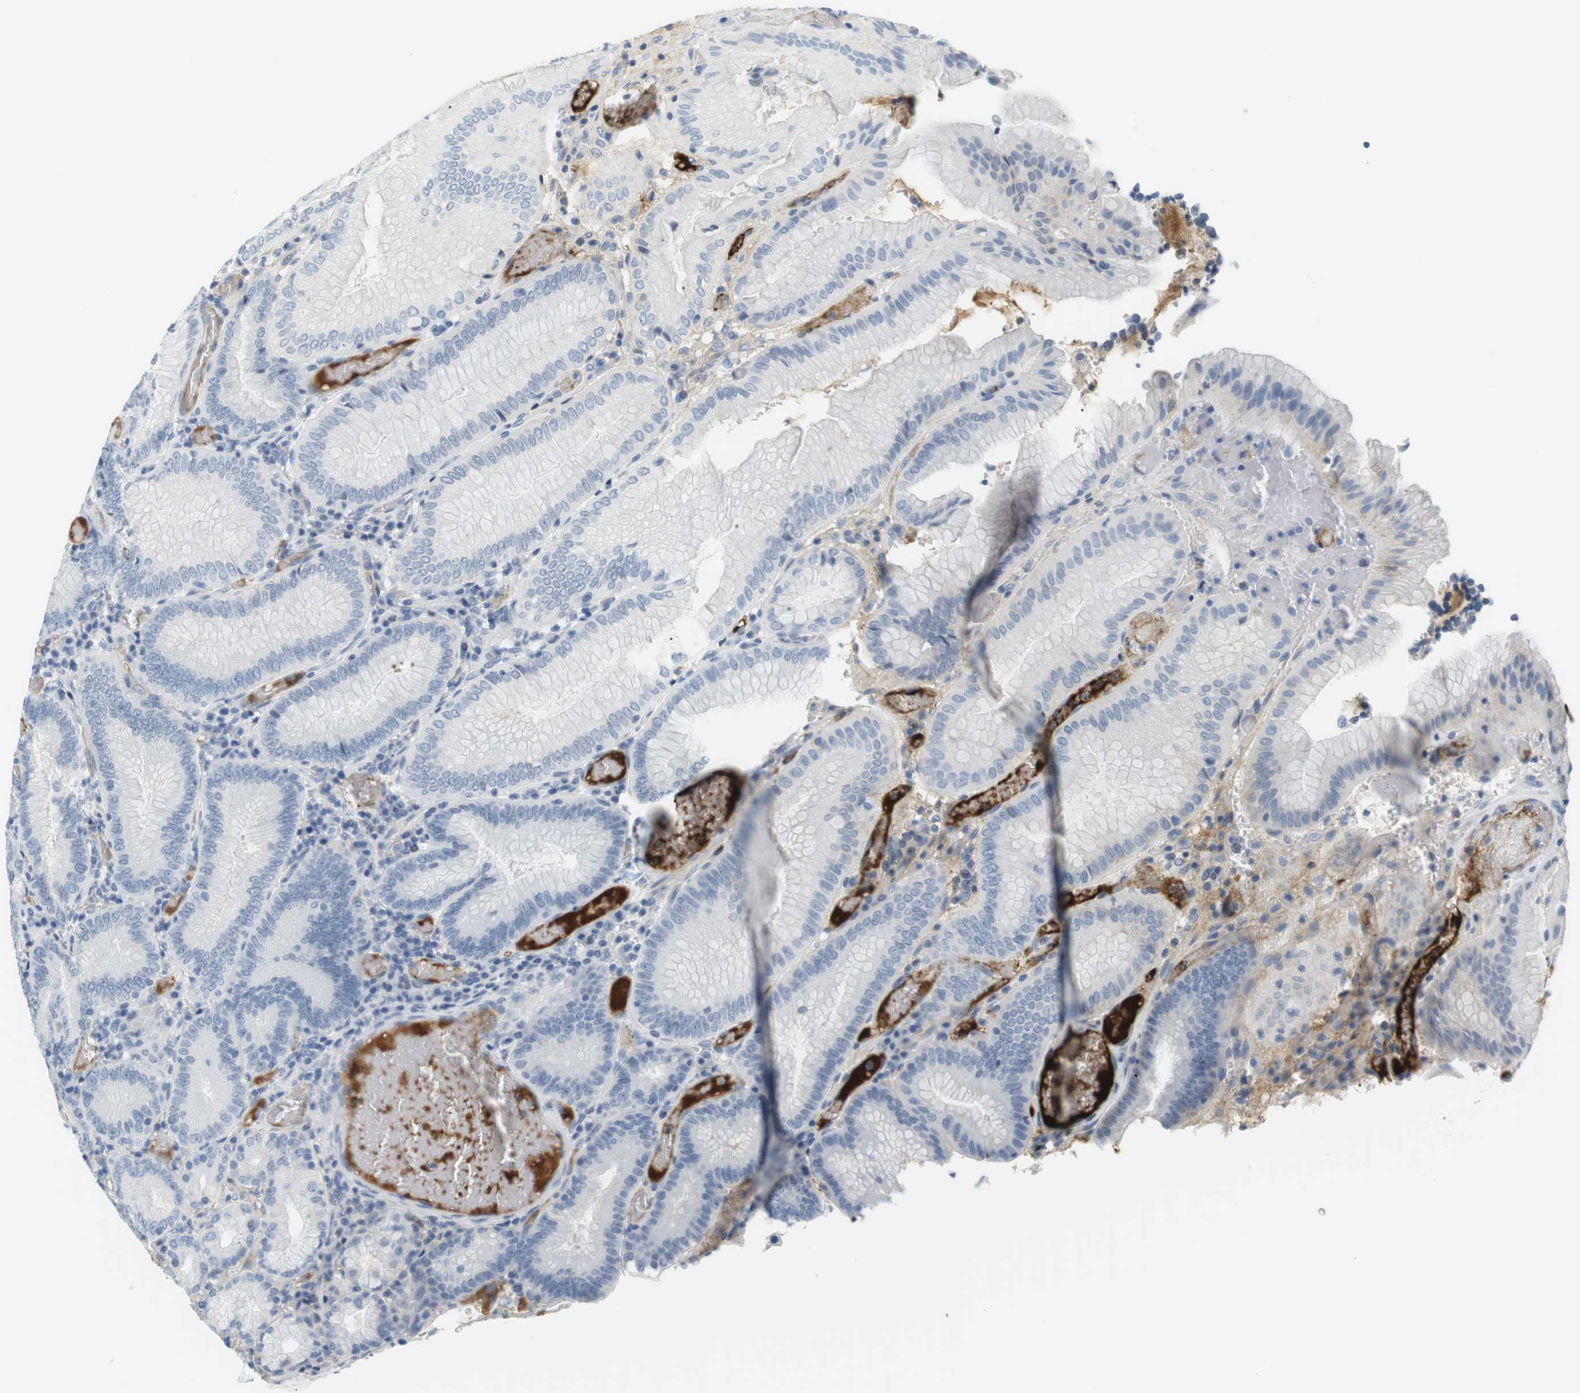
{"staining": {"intensity": "weak", "quantity": "25%-75%", "location": "cytoplasmic/membranous"}, "tissue": "stomach", "cell_type": "Glandular cells", "image_type": "normal", "snomed": [{"axis": "morphology", "description": "Normal tissue, NOS"}, {"axis": "morphology", "description": "Carcinoid, malignant, NOS"}, {"axis": "topography", "description": "Stomach, upper"}], "caption": "Immunohistochemistry image of normal stomach stained for a protein (brown), which demonstrates low levels of weak cytoplasmic/membranous positivity in approximately 25%-75% of glandular cells.", "gene": "APOB", "patient": {"sex": "male", "age": 39}}